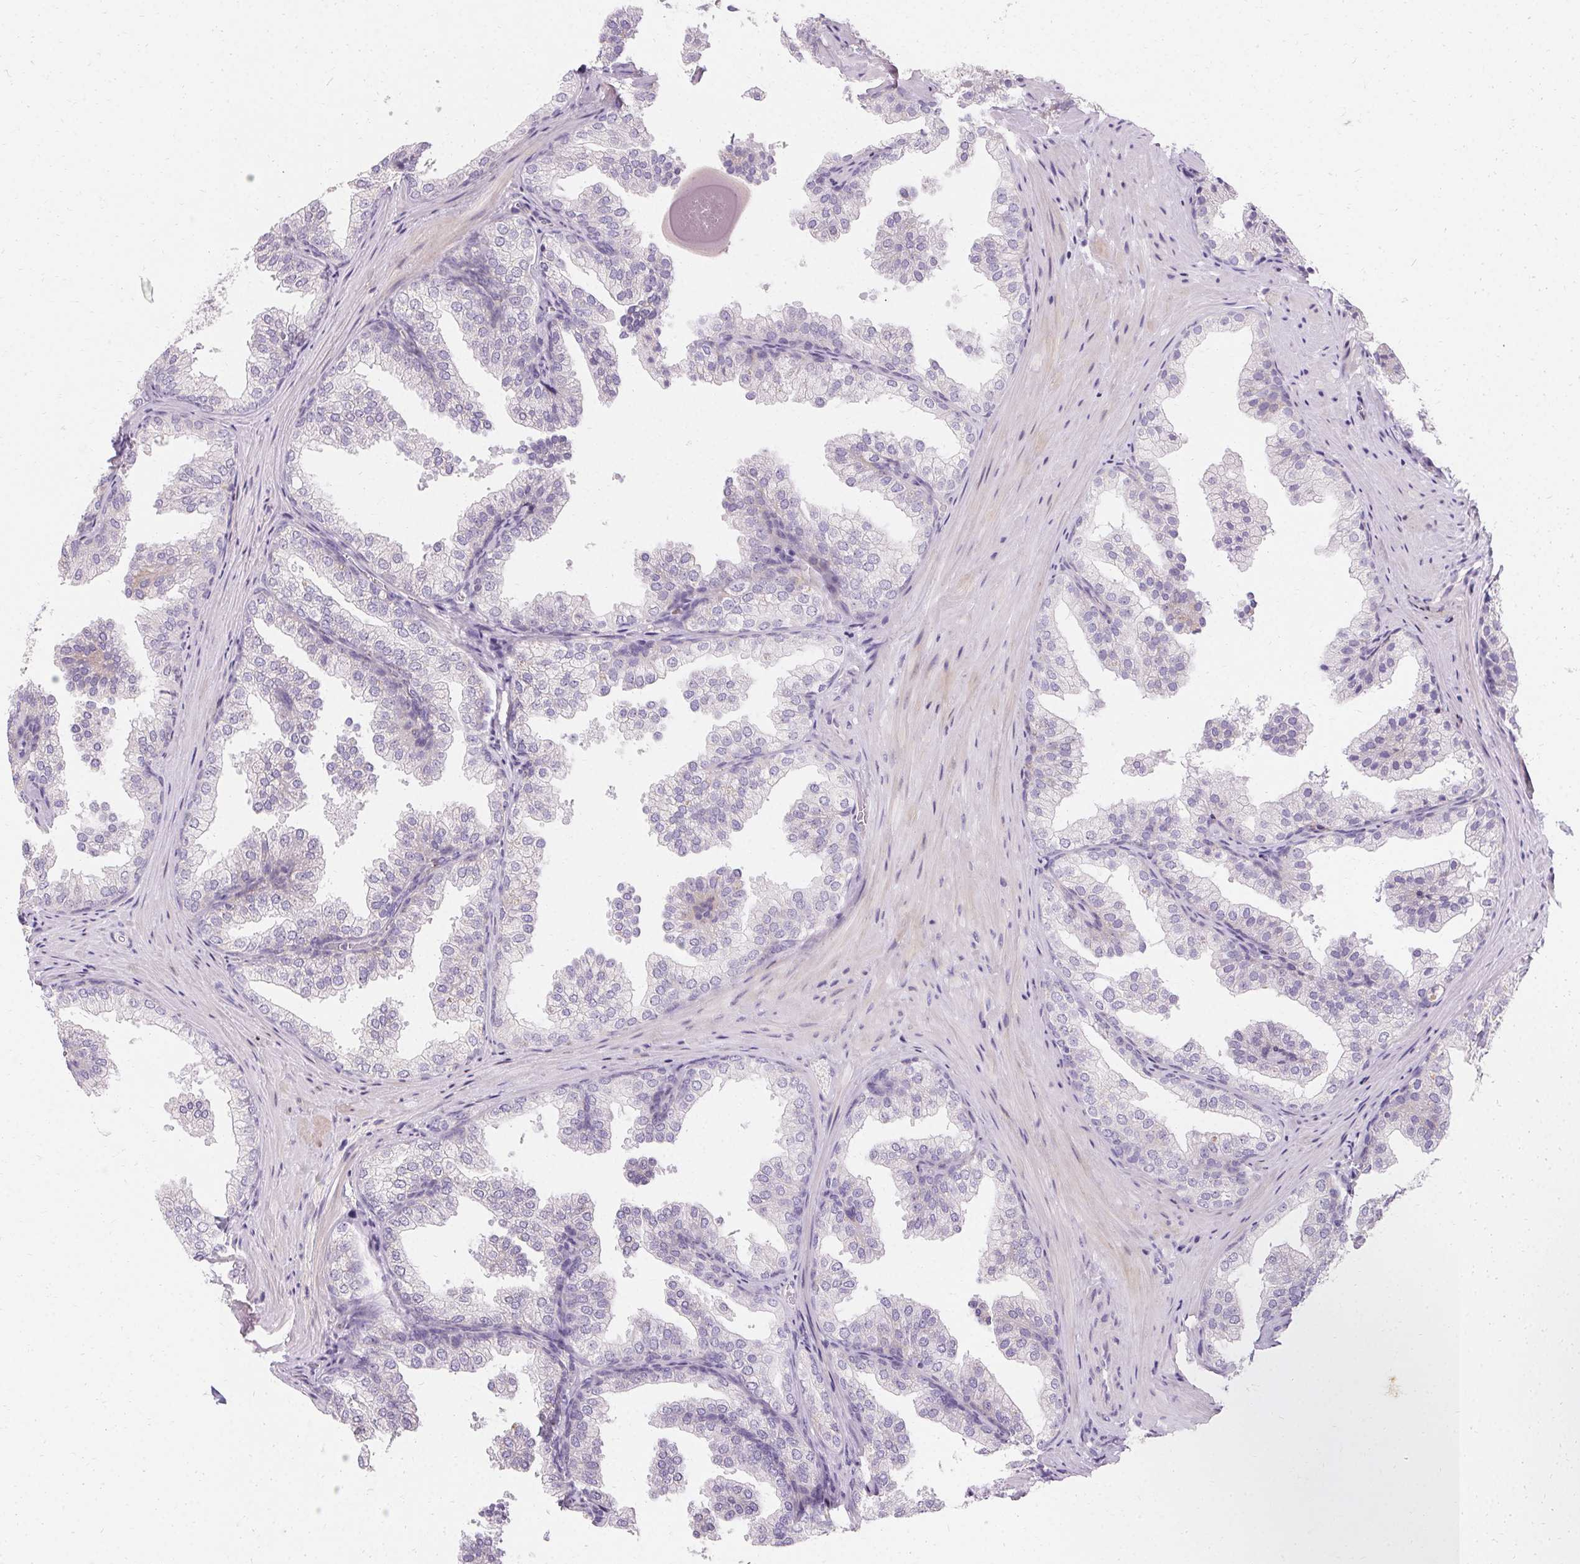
{"staining": {"intensity": "negative", "quantity": "none", "location": "none"}, "tissue": "prostate", "cell_type": "Glandular cells", "image_type": "normal", "snomed": [{"axis": "morphology", "description": "Normal tissue, NOS"}, {"axis": "topography", "description": "Prostate"}], "caption": "This histopathology image is of unremarkable prostate stained with IHC to label a protein in brown with the nuclei are counter-stained blue. There is no expression in glandular cells. (Immunohistochemistry (ihc), brightfield microscopy, high magnification).", "gene": "TRIP13", "patient": {"sex": "male", "age": 37}}